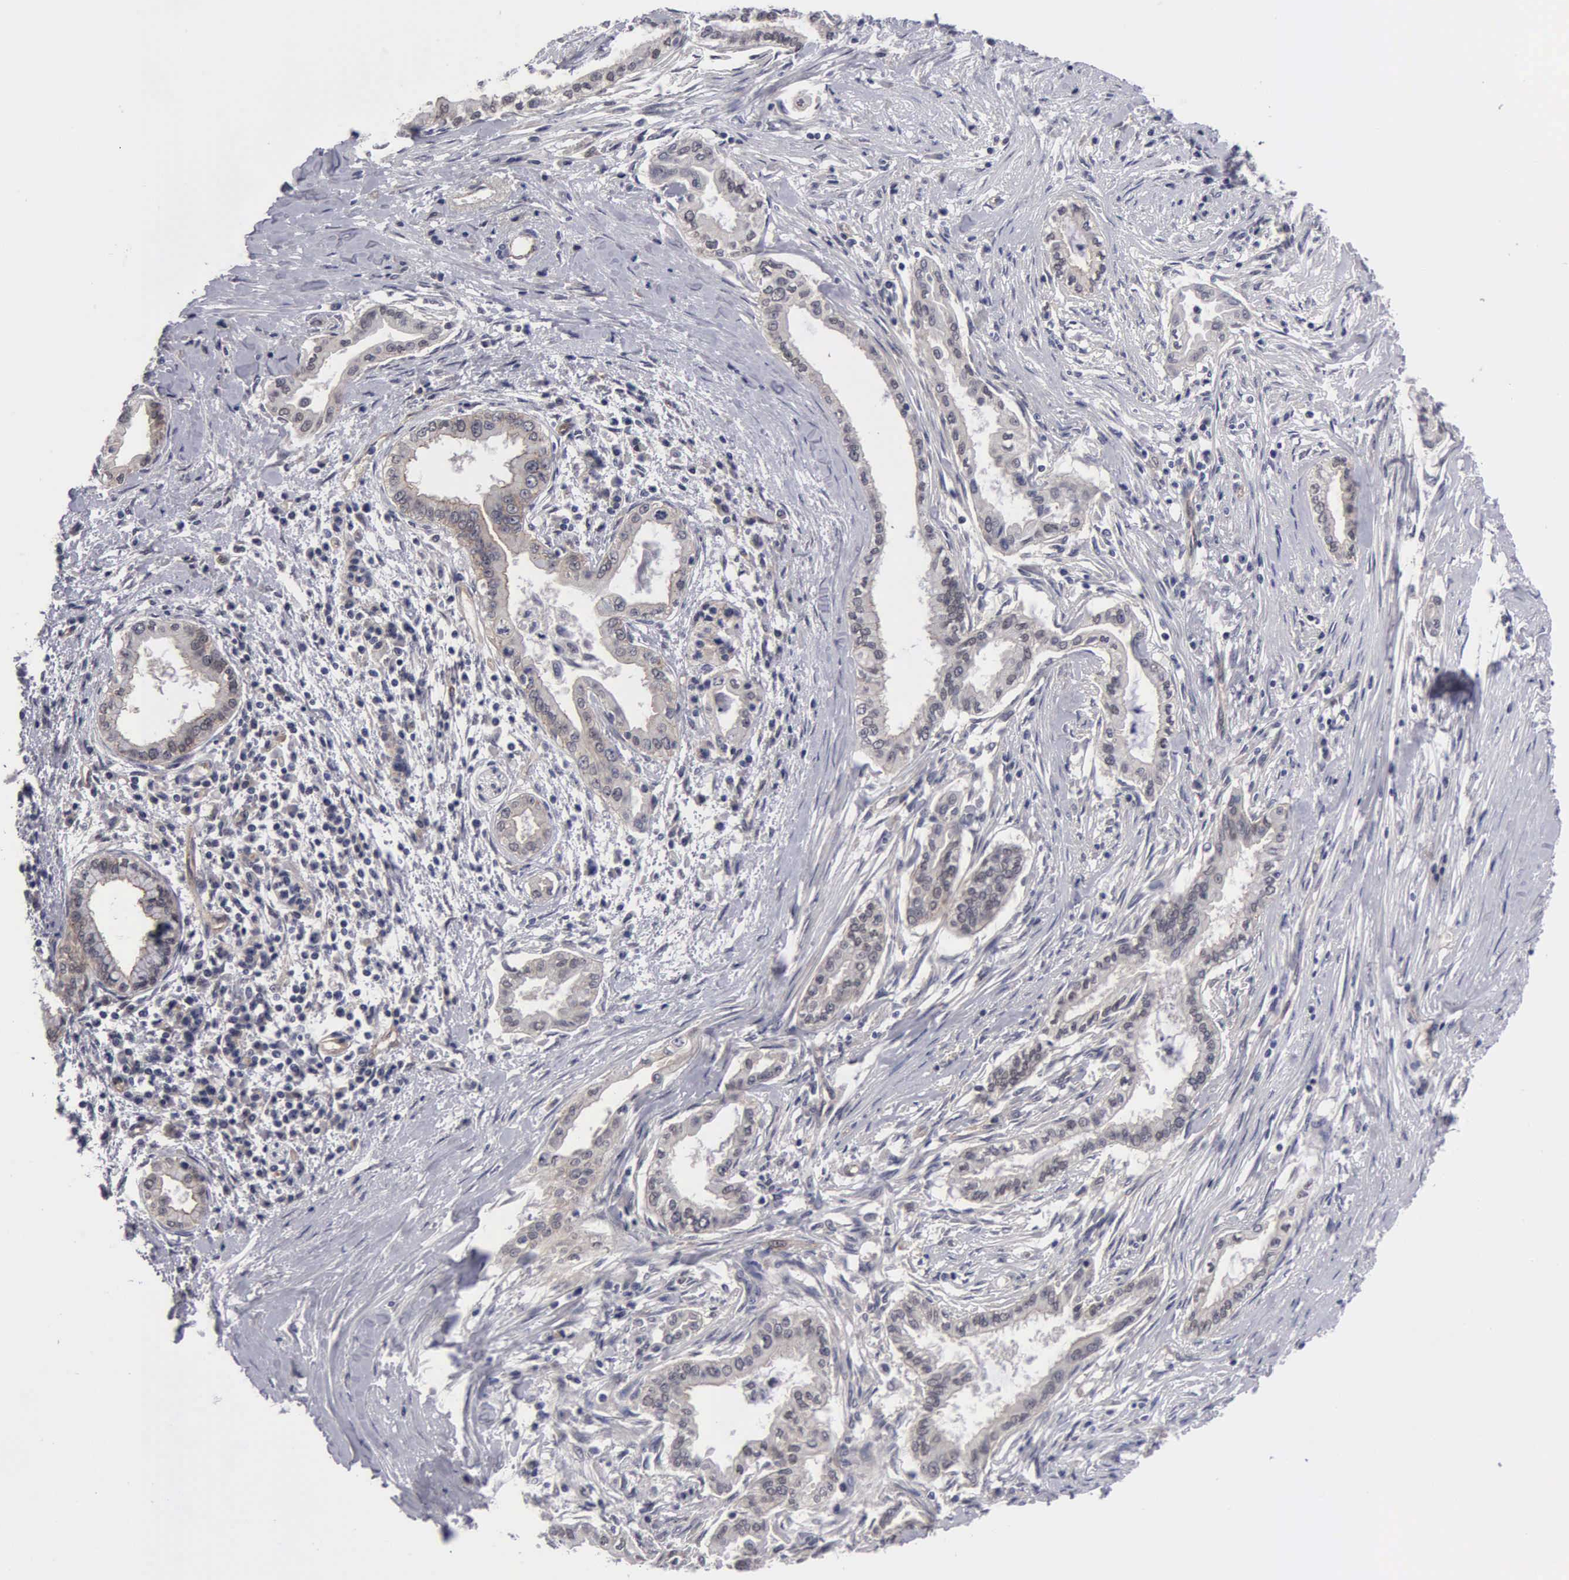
{"staining": {"intensity": "negative", "quantity": "none", "location": "none"}, "tissue": "pancreatic cancer", "cell_type": "Tumor cells", "image_type": "cancer", "snomed": [{"axis": "morphology", "description": "Adenocarcinoma, NOS"}, {"axis": "topography", "description": "Pancreas"}], "caption": "The immunohistochemistry histopathology image has no significant staining in tumor cells of pancreatic cancer (adenocarcinoma) tissue.", "gene": "ZBTB33", "patient": {"sex": "female", "age": 64}}